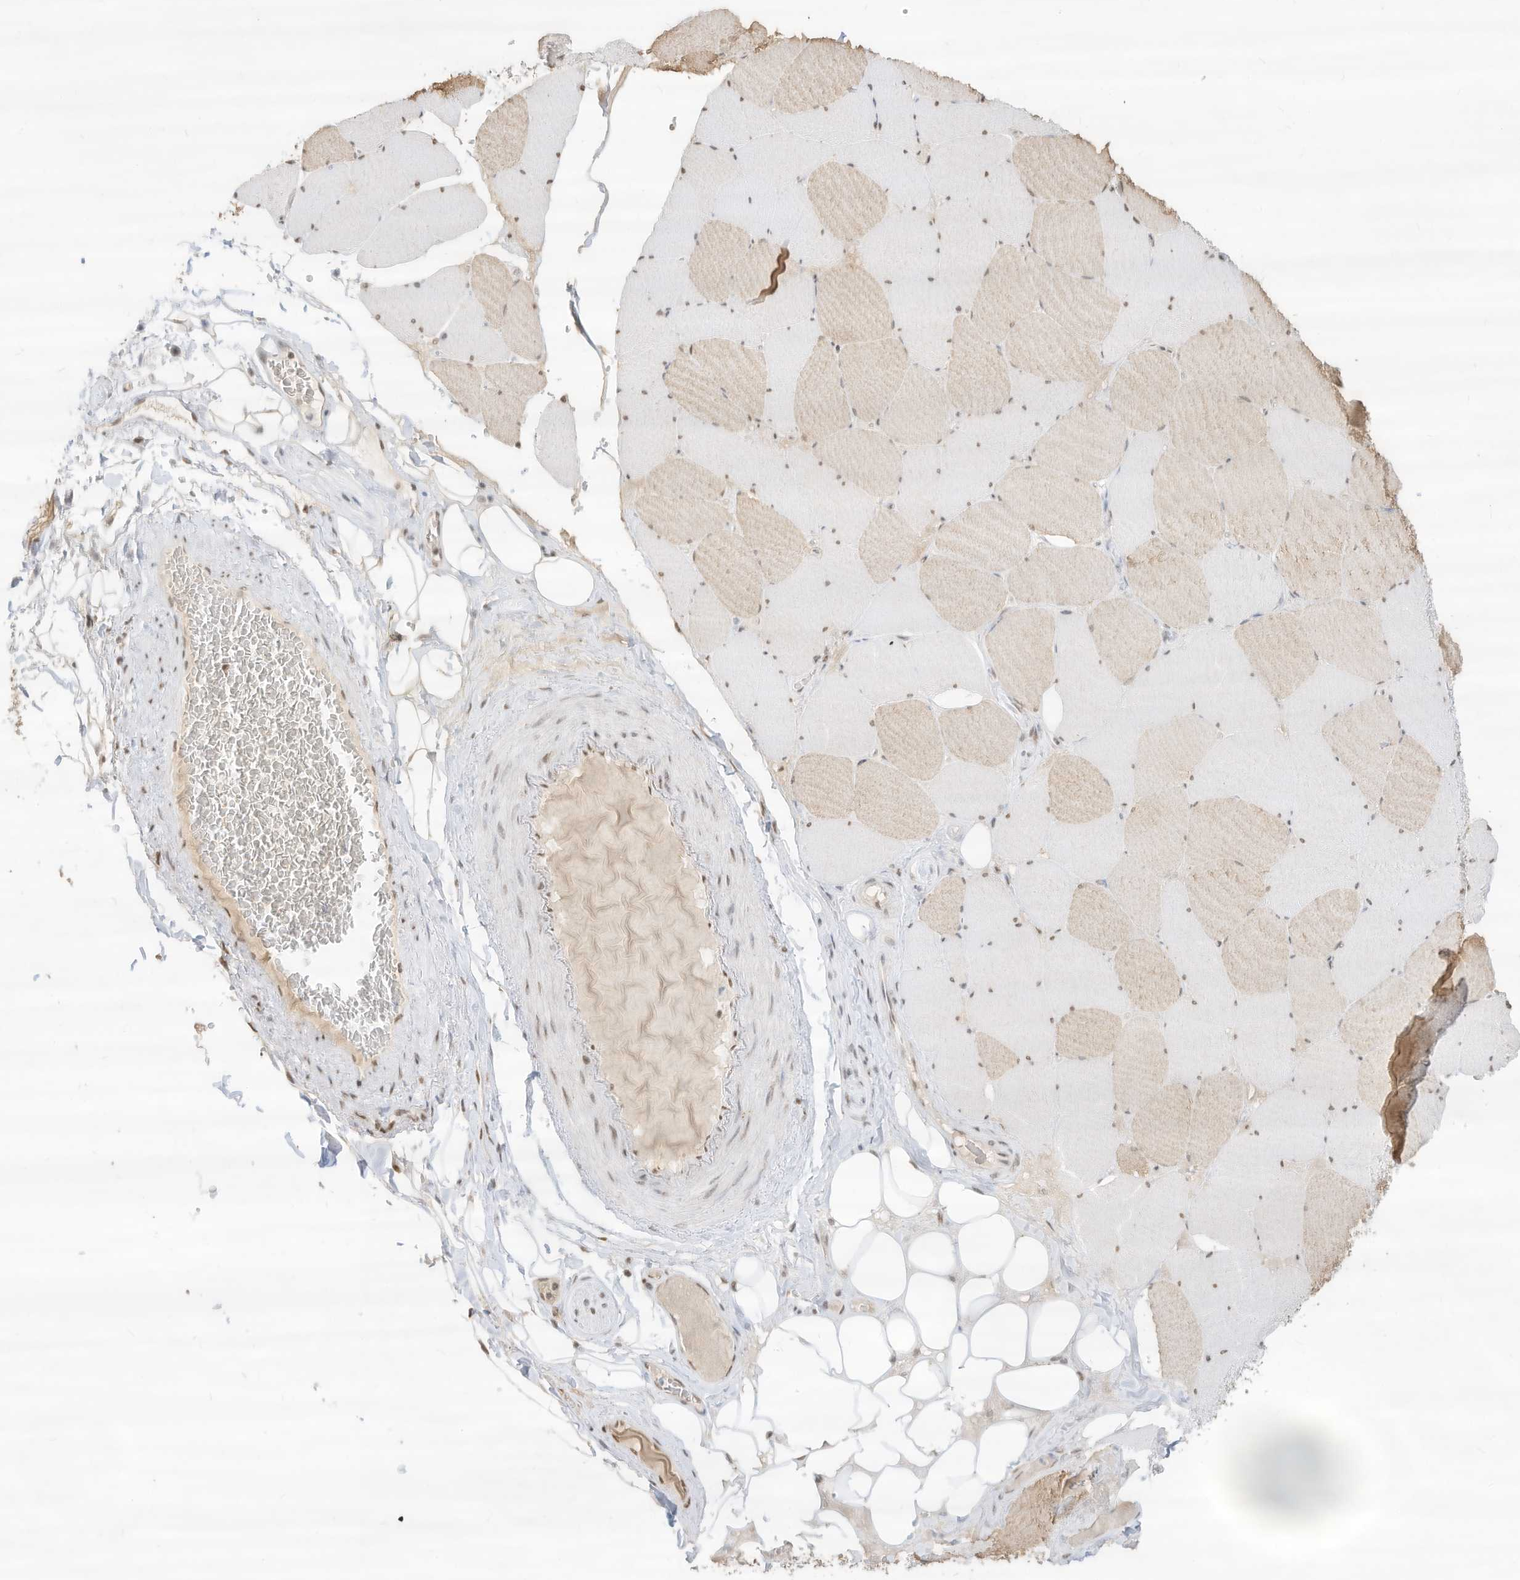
{"staining": {"intensity": "moderate", "quantity": "25%-75%", "location": "cytoplasmic/membranous"}, "tissue": "skeletal muscle", "cell_type": "Myocytes", "image_type": "normal", "snomed": [{"axis": "morphology", "description": "Normal tissue, NOS"}, {"axis": "topography", "description": "Skeletal muscle"}, {"axis": "topography", "description": "Head-Neck"}], "caption": "Immunohistochemical staining of normal skeletal muscle exhibits 25%-75% levels of moderate cytoplasmic/membranous protein staining in about 25%-75% of myocytes.", "gene": "NHSL1", "patient": {"sex": "male", "age": 66}}